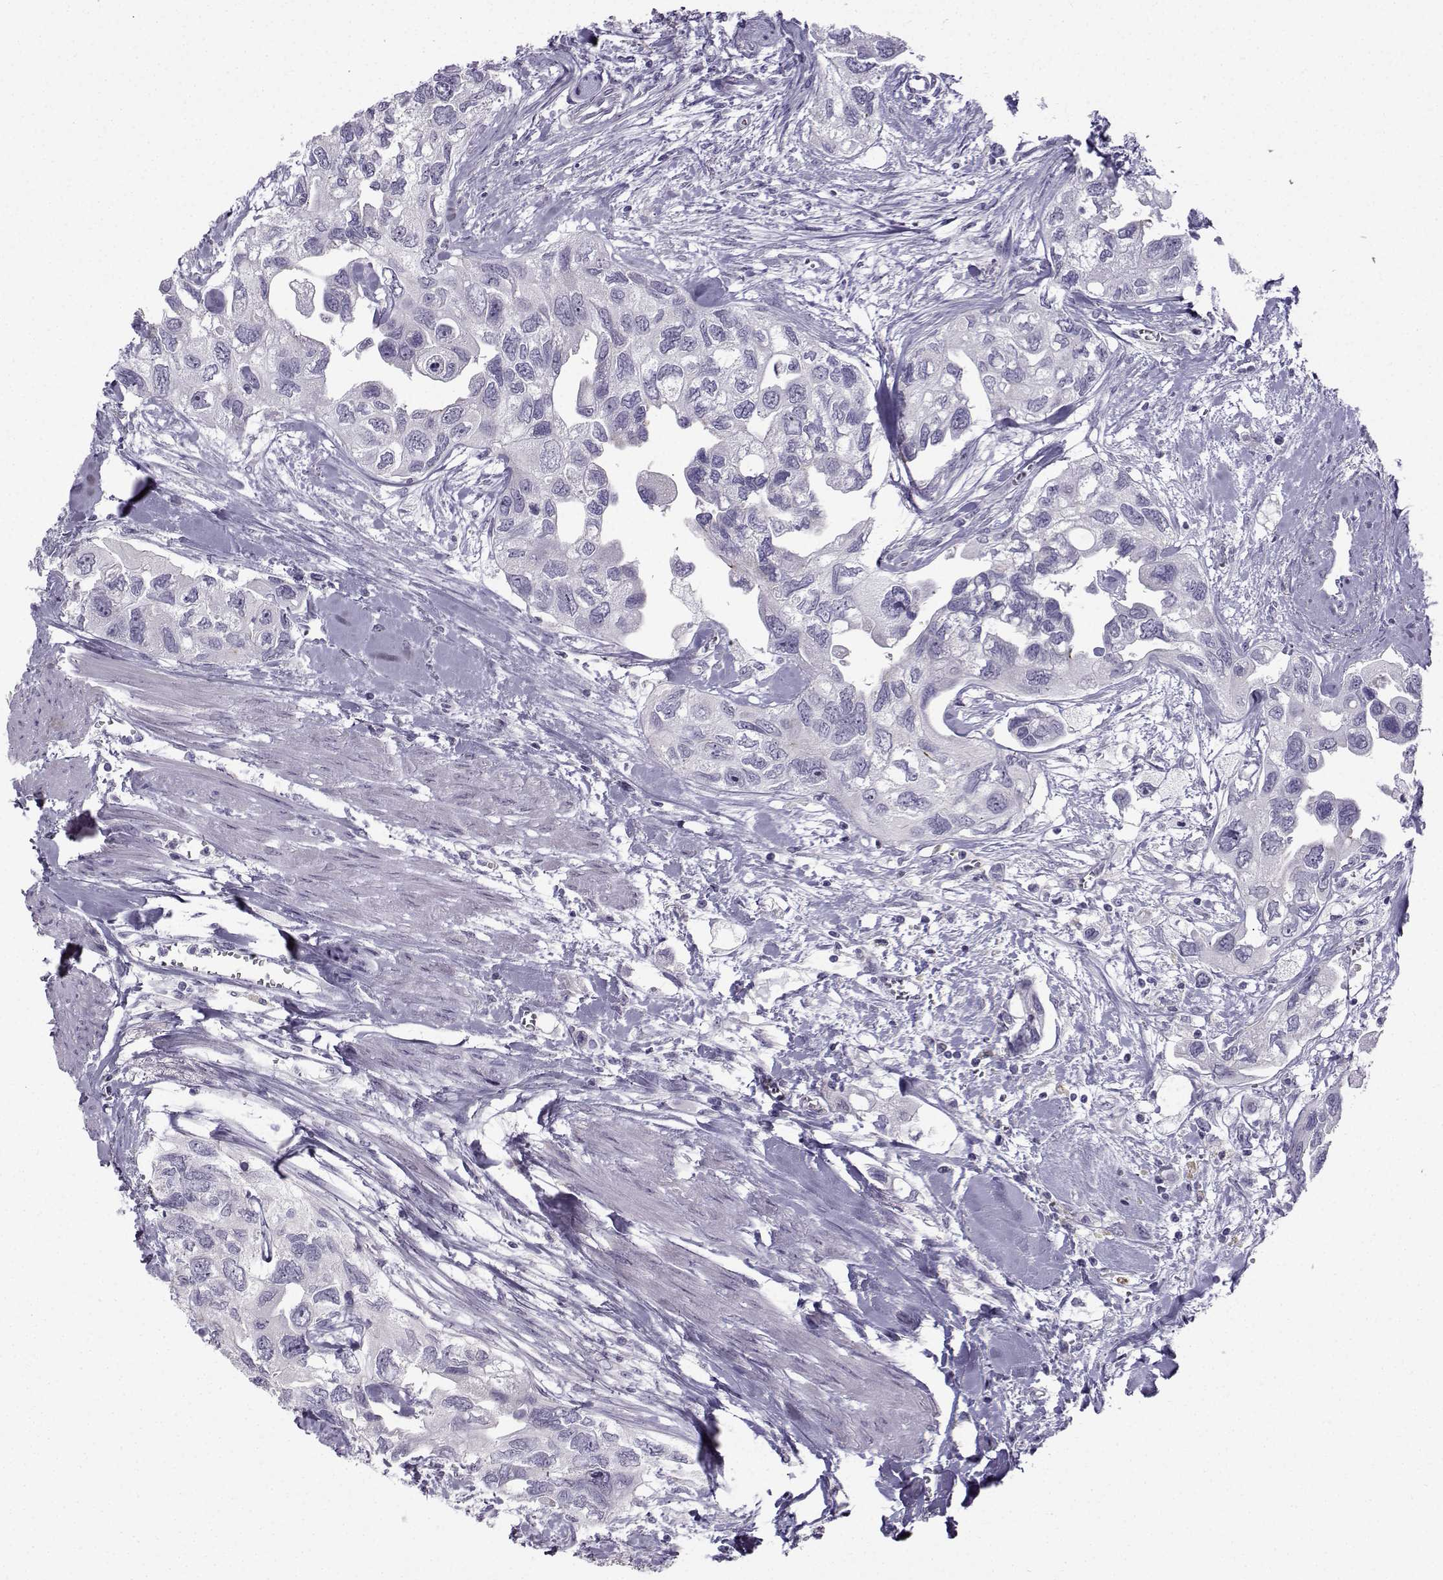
{"staining": {"intensity": "negative", "quantity": "none", "location": "none"}, "tissue": "urothelial cancer", "cell_type": "Tumor cells", "image_type": "cancer", "snomed": [{"axis": "morphology", "description": "Urothelial carcinoma, High grade"}, {"axis": "topography", "description": "Urinary bladder"}], "caption": "There is no significant staining in tumor cells of urothelial cancer.", "gene": "ZBTB8B", "patient": {"sex": "male", "age": 59}}